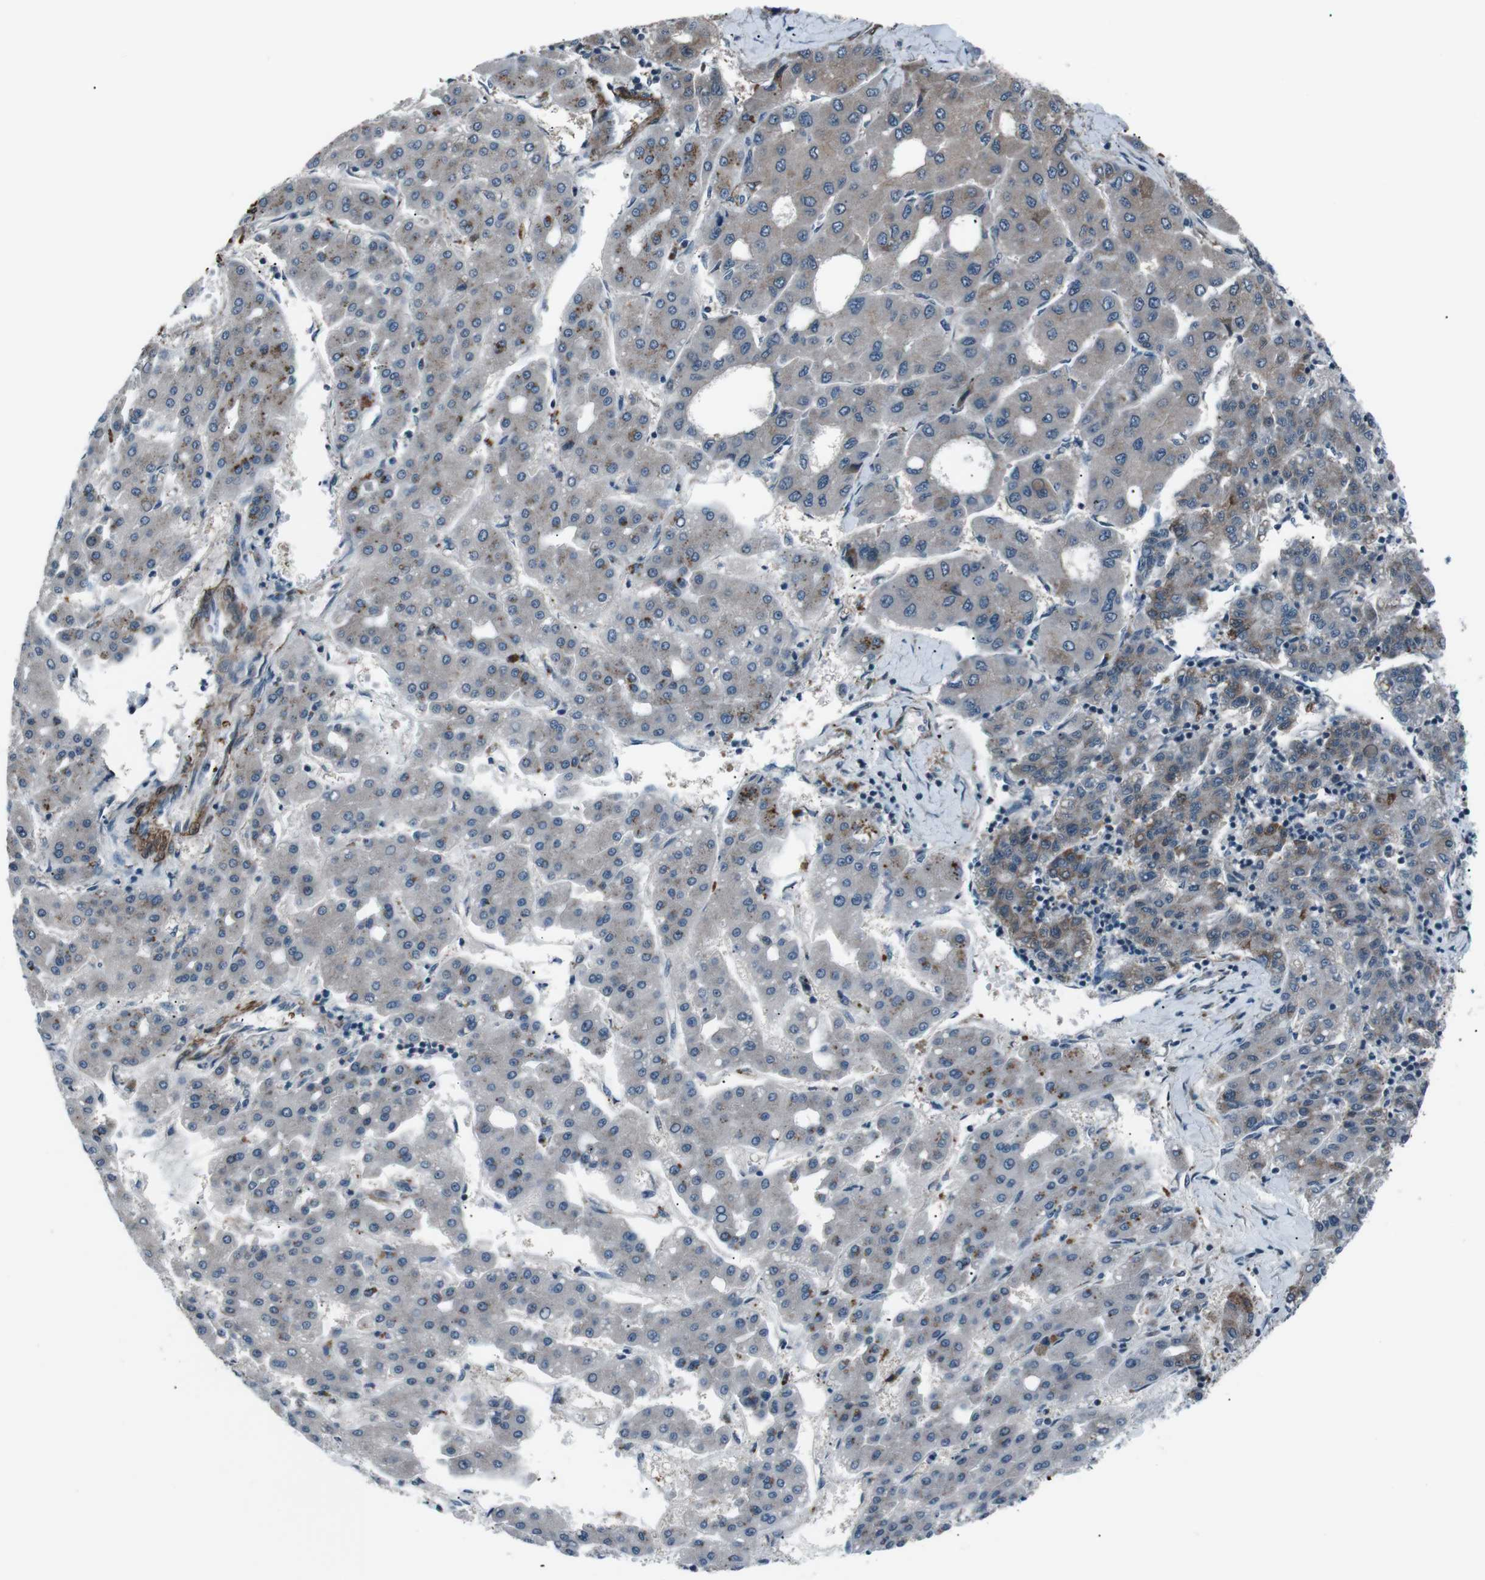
{"staining": {"intensity": "moderate", "quantity": "25%-75%", "location": "cytoplasmic/membranous"}, "tissue": "liver cancer", "cell_type": "Tumor cells", "image_type": "cancer", "snomed": [{"axis": "morphology", "description": "Carcinoma, Hepatocellular, NOS"}, {"axis": "topography", "description": "Liver"}], "caption": "This is an image of immunohistochemistry staining of liver hepatocellular carcinoma, which shows moderate expression in the cytoplasmic/membranous of tumor cells.", "gene": "PDLIM5", "patient": {"sex": "male", "age": 65}}